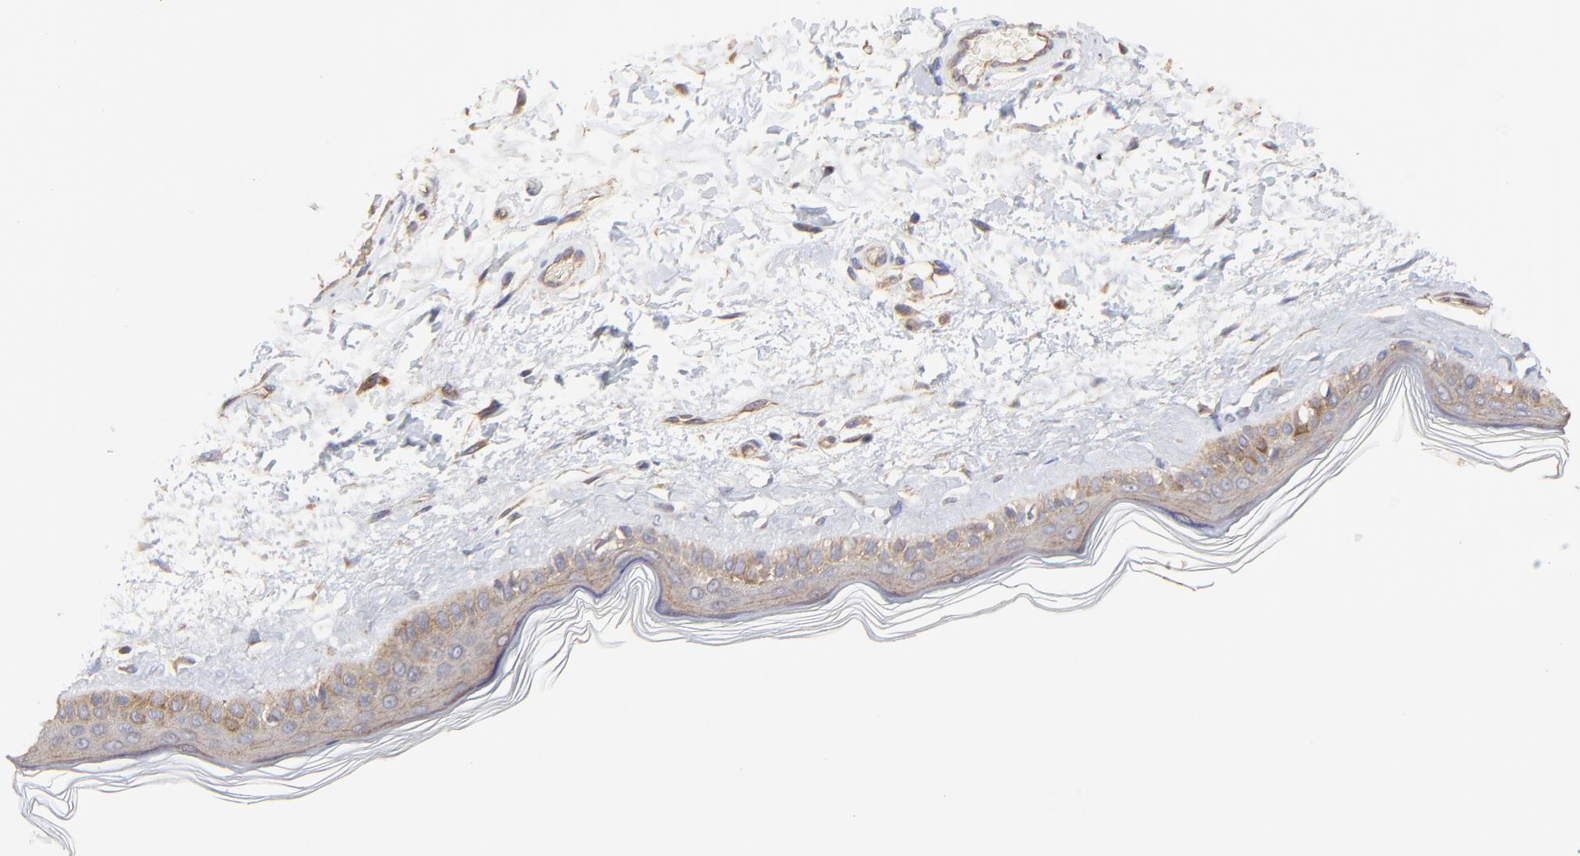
{"staining": {"intensity": "weak", "quantity": ">75%", "location": "cytoplasmic/membranous"}, "tissue": "skin", "cell_type": "Fibroblasts", "image_type": "normal", "snomed": [{"axis": "morphology", "description": "Normal tissue, NOS"}, {"axis": "topography", "description": "Skin"}], "caption": "Skin was stained to show a protein in brown. There is low levels of weak cytoplasmic/membranous expression in approximately >75% of fibroblasts.", "gene": "ARMT1", "patient": {"sex": "male", "age": 63}}